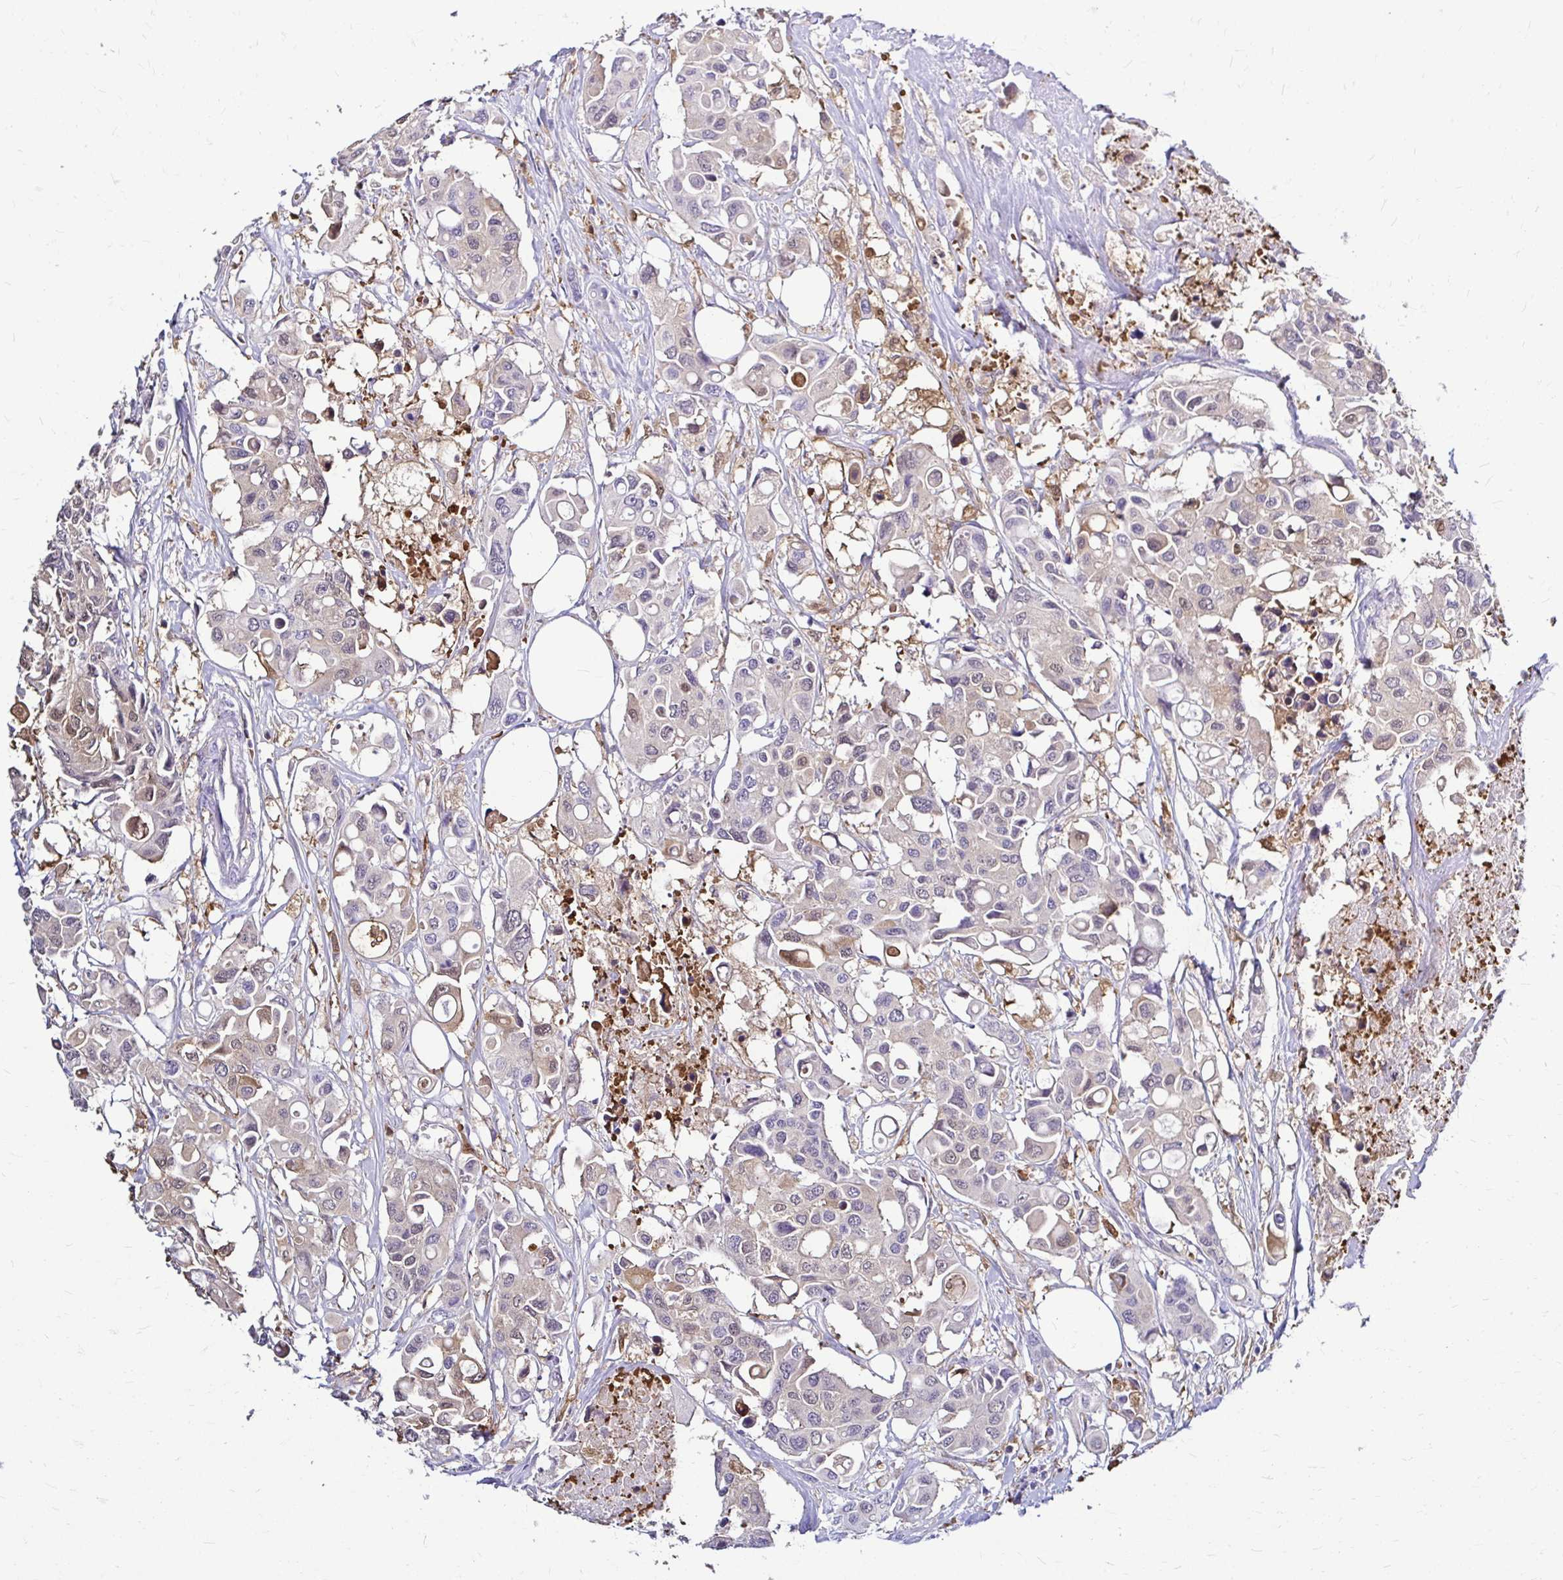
{"staining": {"intensity": "weak", "quantity": "<25%", "location": "cytoplasmic/membranous"}, "tissue": "colorectal cancer", "cell_type": "Tumor cells", "image_type": "cancer", "snomed": [{"axis": "morphology", "description": "Adenocarcinoma, NOS"}, {"axis": "topography", "description": "Colon"}], "caption": "Colorectal cancer (adenocarcinoma) was stained to show a protein in brown. There is no significant expression in tumor cells. Nuclei are stained in blue.", "gene": "IDH1", "patient": {"sex": "male", "age": 77}}